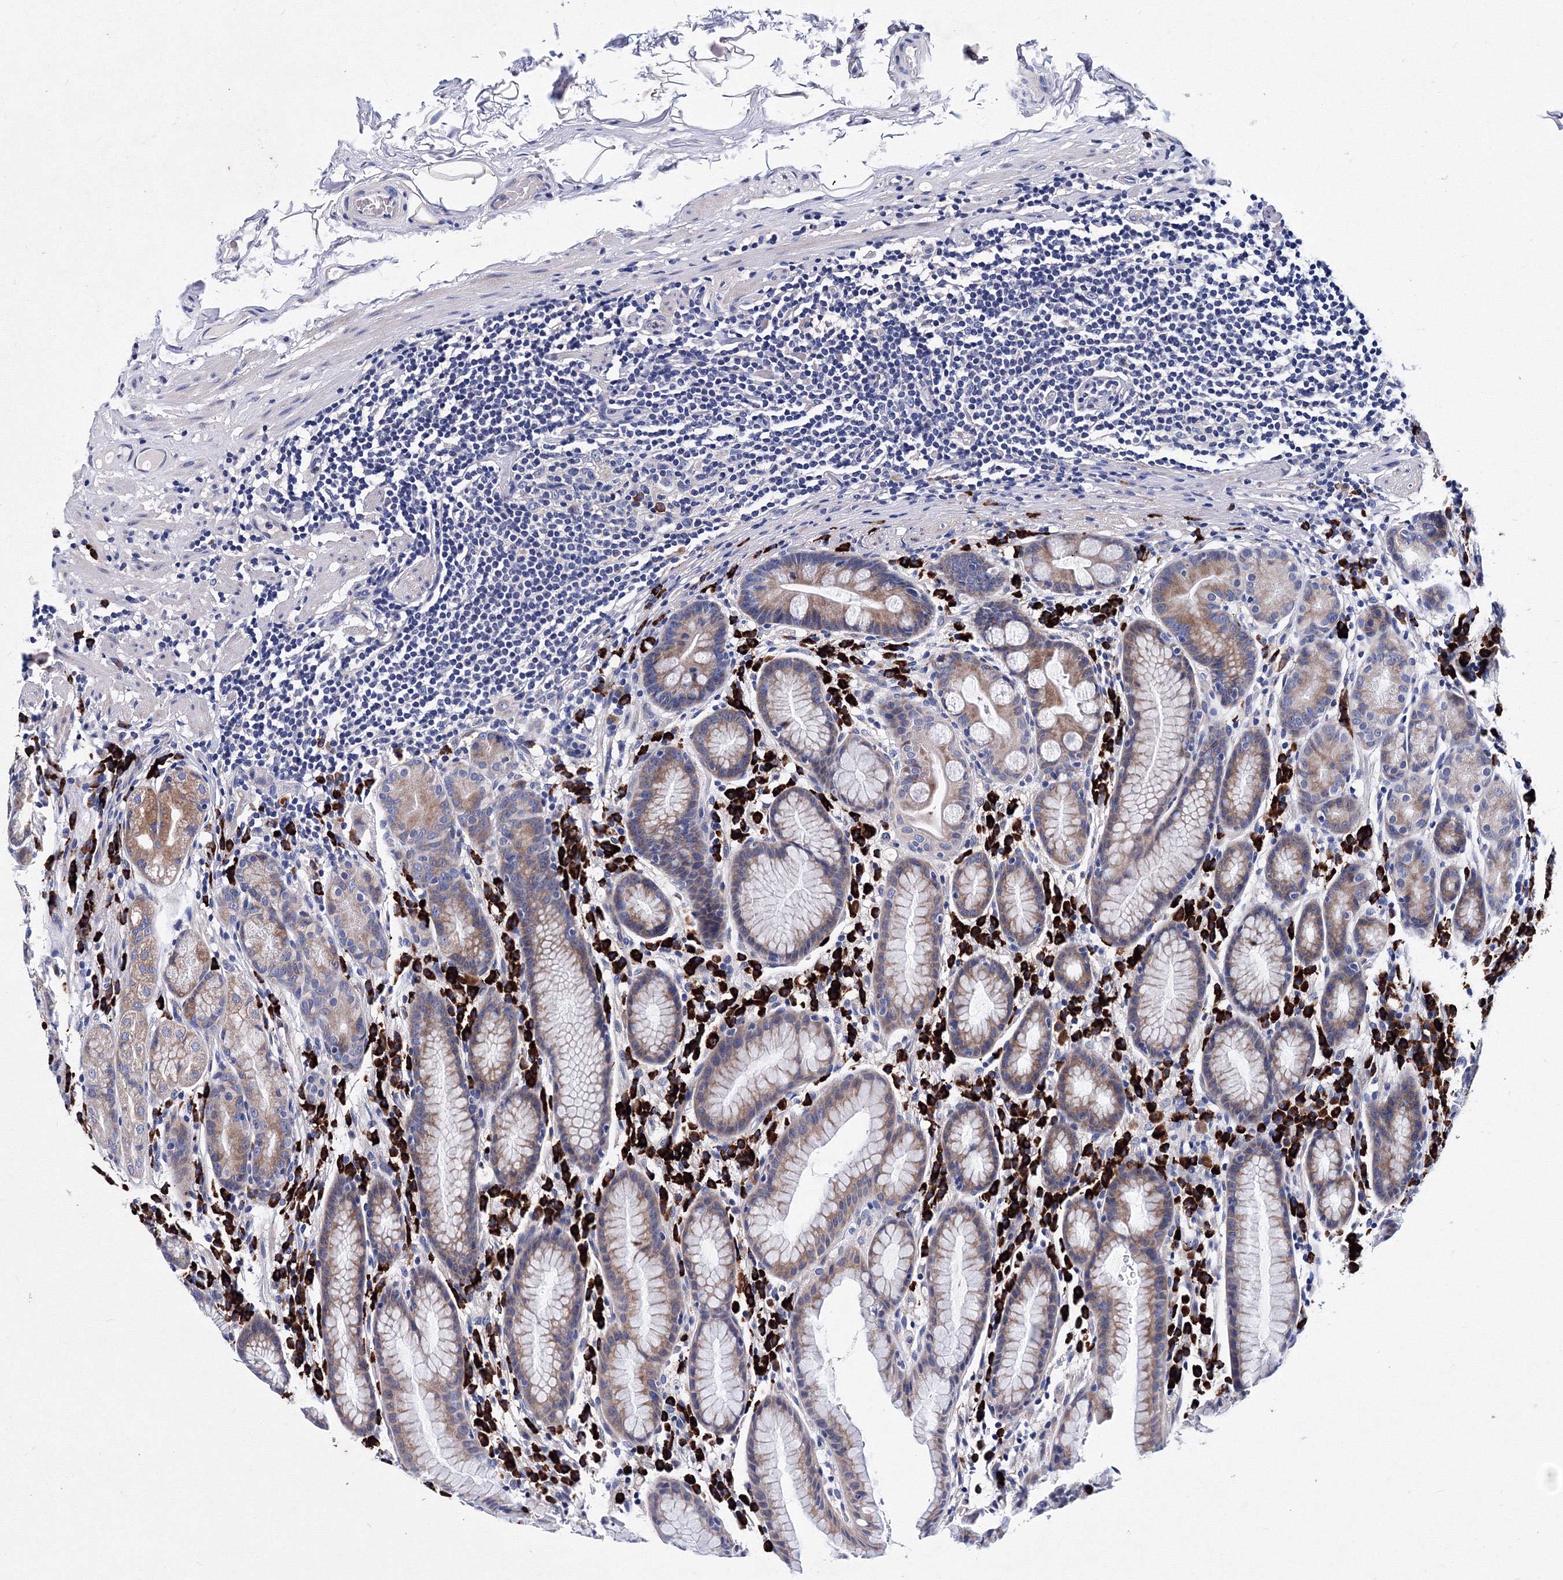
{"staining": {"intensity": "moderate", "quantity": "25%-75%", "location": "cytoplasmic/membranous"}, "tissue": "stomach", "cell_type": "Glandular cells", "image_type": "normal", "snomed": [{"axis": "morphology", "description": "Normal tissue, NOS"}, {"axis": "topography", "description": "Stomach, lower"}], "caption": "Stomach stained with DAB (3,3'-diaminobenzidine) IHC exhibits medium levels of moderate cytoplasmic/membranous expression in approximately 25%-75% of glandular cells.", "gene": "TRPM2", "patient": {"sex": "male", "age": 52}}